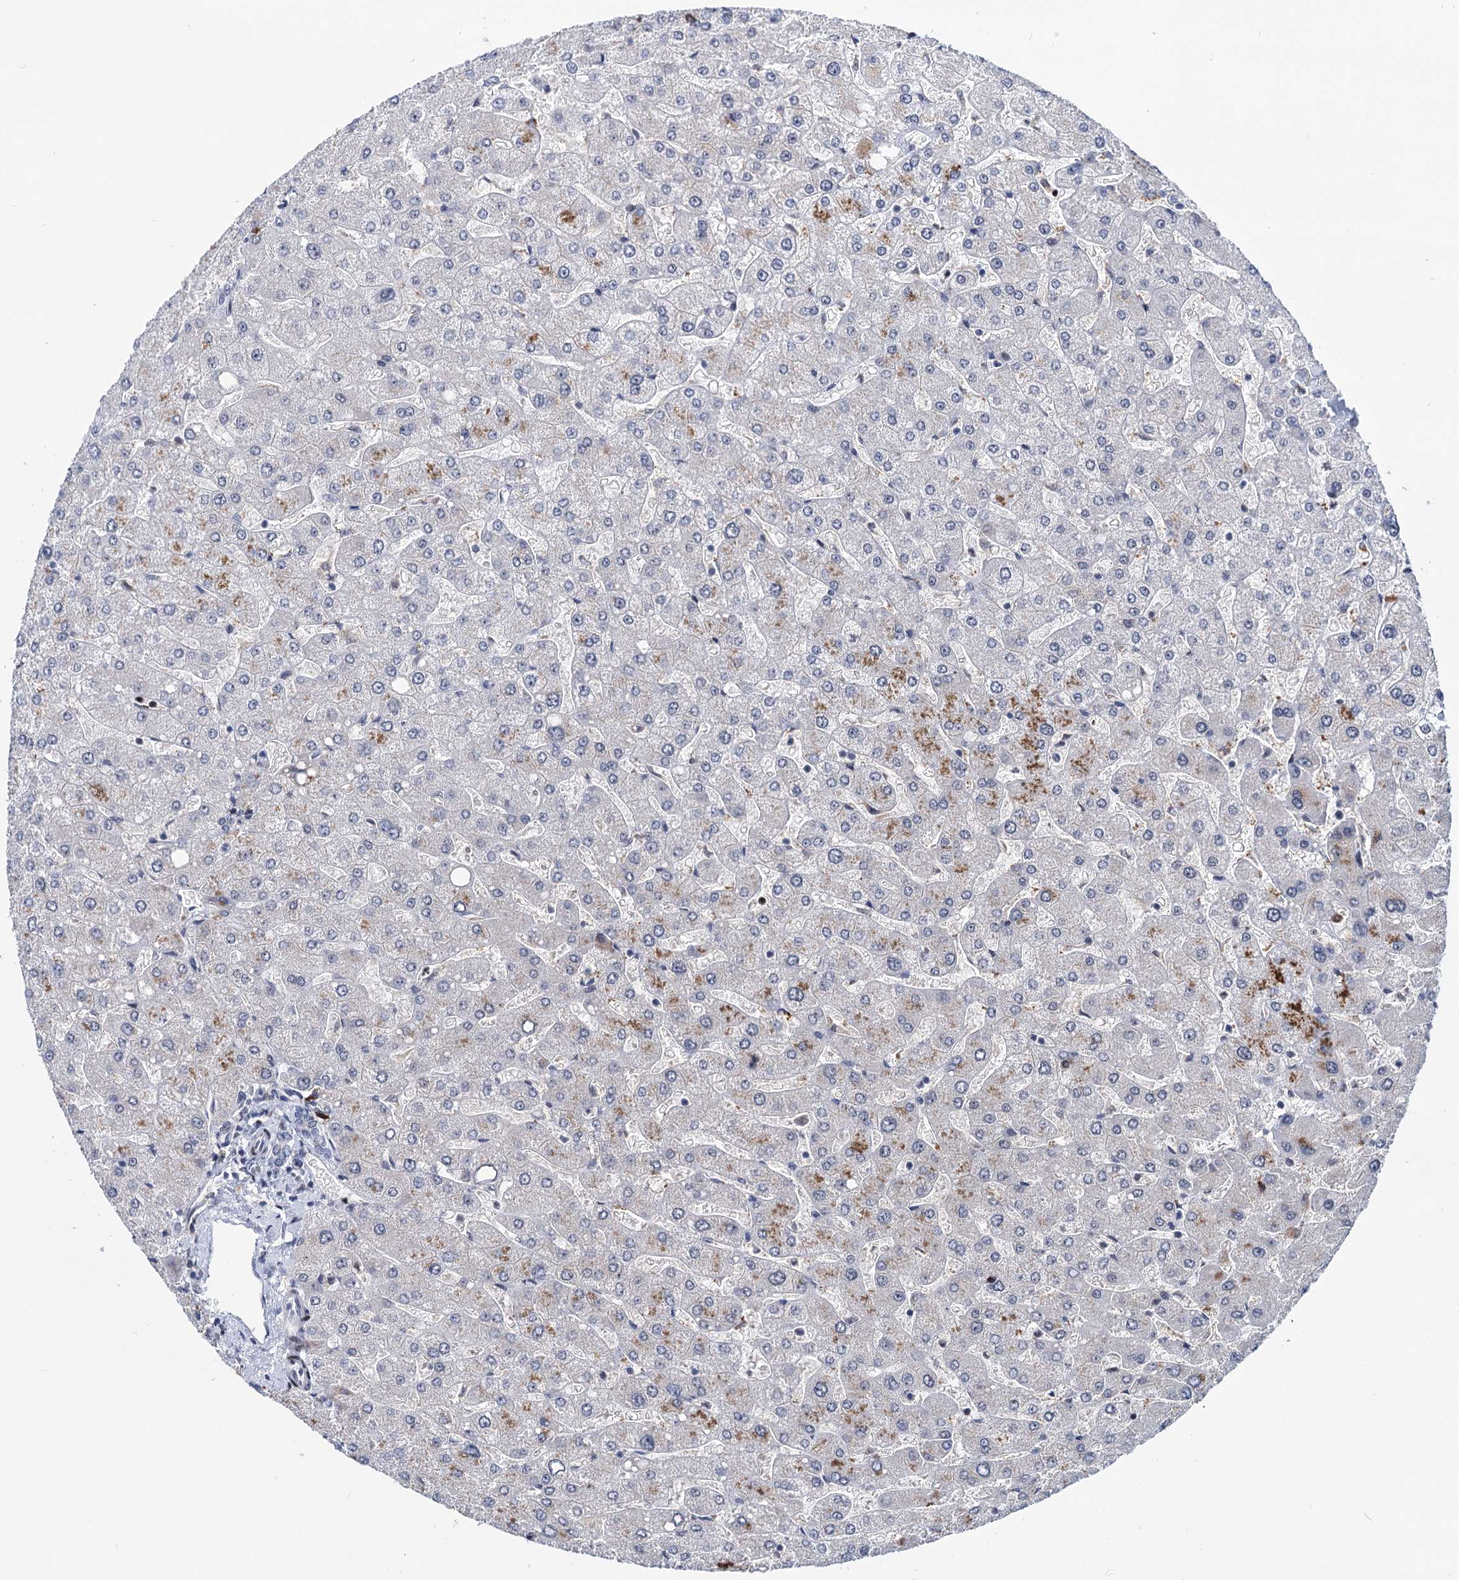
{"staining": {"intensity": "negative", "quantity": "none", "location": "none"}, "tissue": "liver", "cell_type": "Cholangiocytes", "image_type": "normal", "snomed": [{"axis": "morphology", "description": "Normal tissue, NOS"}, {"axis": "topography", "description": "Liver"}], "caption": "This is an immunohistochemistry image of unremarkable liver. There is no positivity in cholangiocytes.", "gene": "ZCCHC10", "patient": {"sex": "male", "age": 55}}